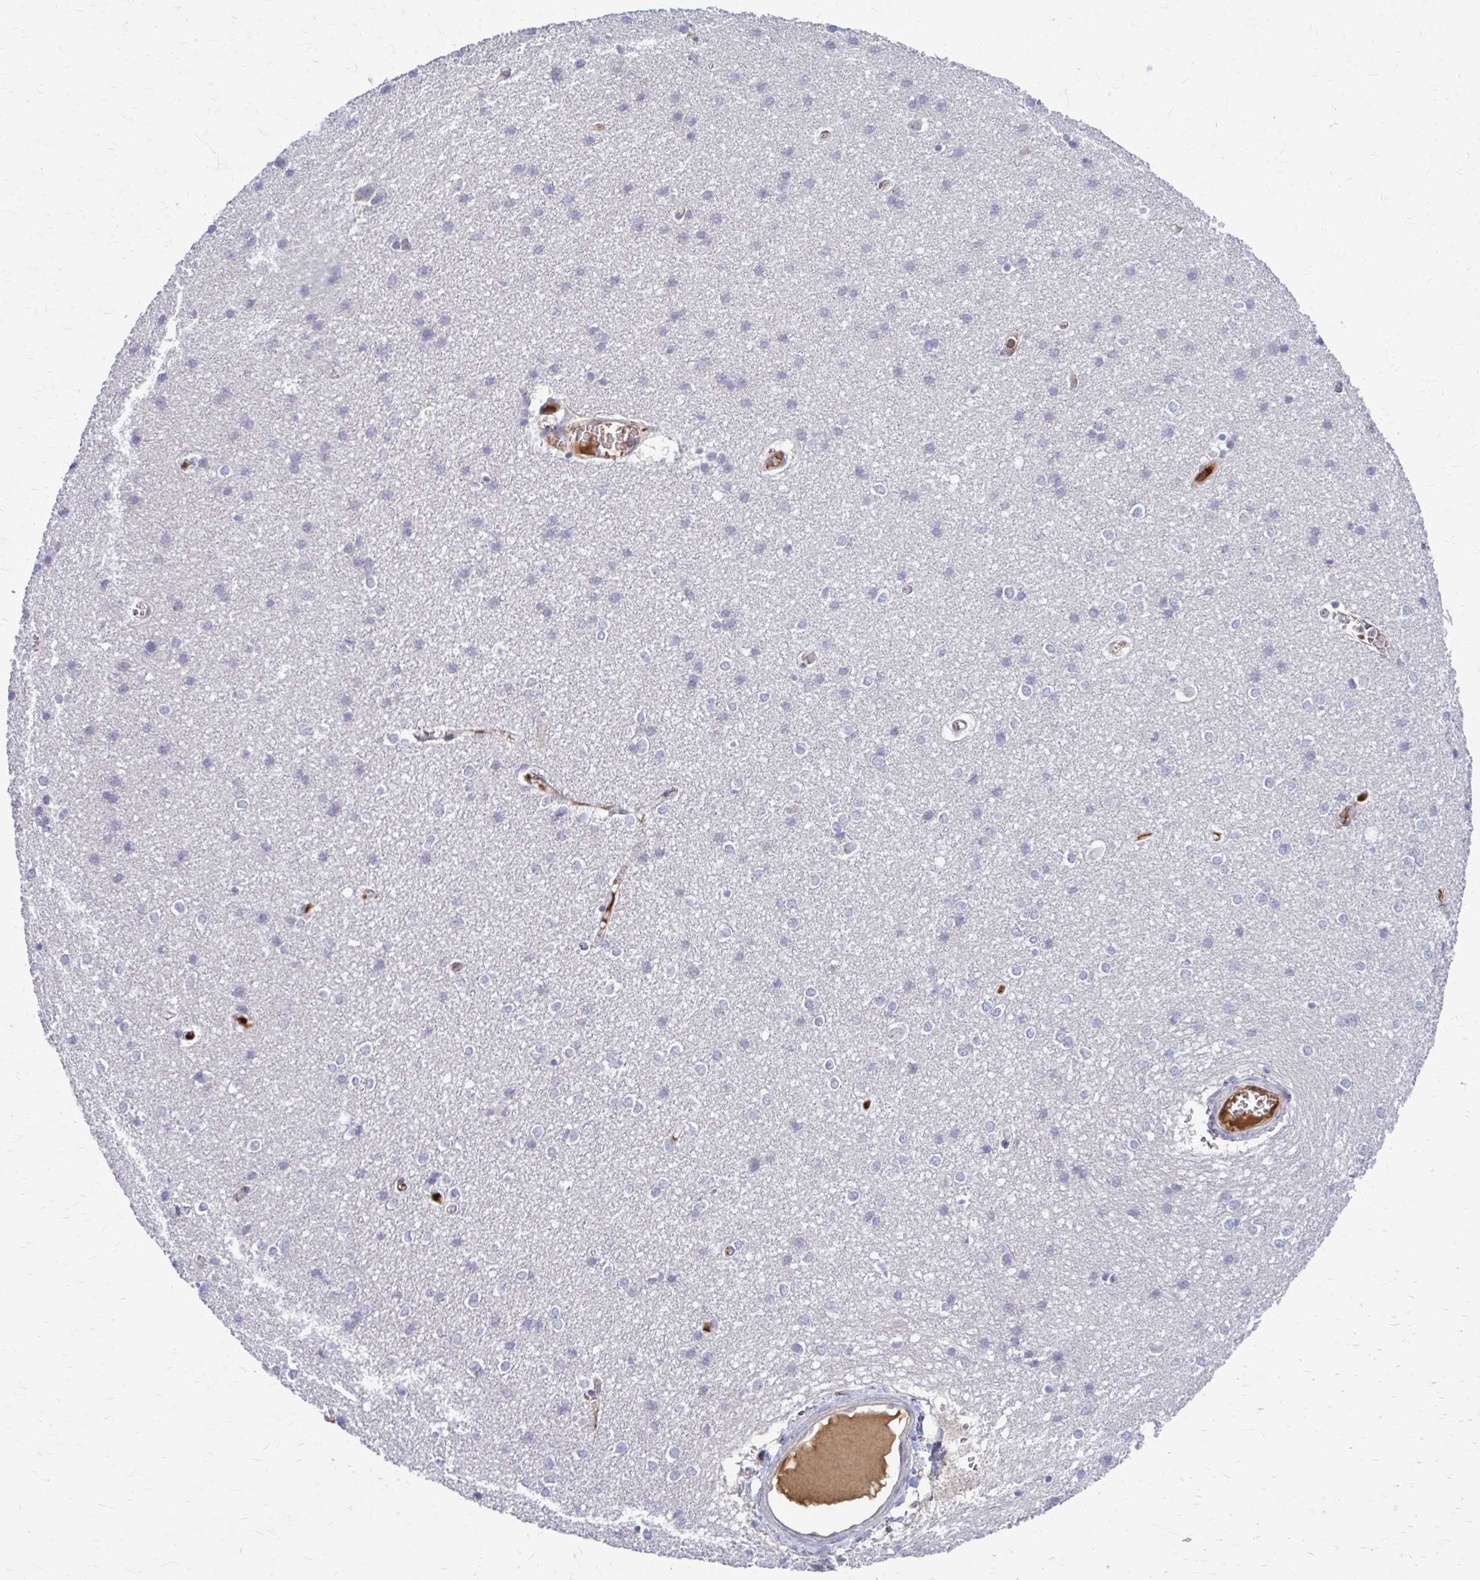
{"staining": {"intensity": "negative", "quantity": "none", "location": "none"}, "tissue": "cerebral cortex", "cell_type": "Endothelial cells", "image_type": "normal", "snomed": [{"axis": "morphology", "description": "Normal tissue, NOS"}, {"axis": "topography", "description": "Cerebral cortex"}], "caption": "An image of human cerebral cortex is negative for staining in endothelial cells. (Stains: DAB immunohistochemistry (IHC) with hematoxylin counter stain, Microscopy: brightfield microscopy at high magnification).", "gene": "MCRIP2", "patient": {"sex": "male", "age": 37}}